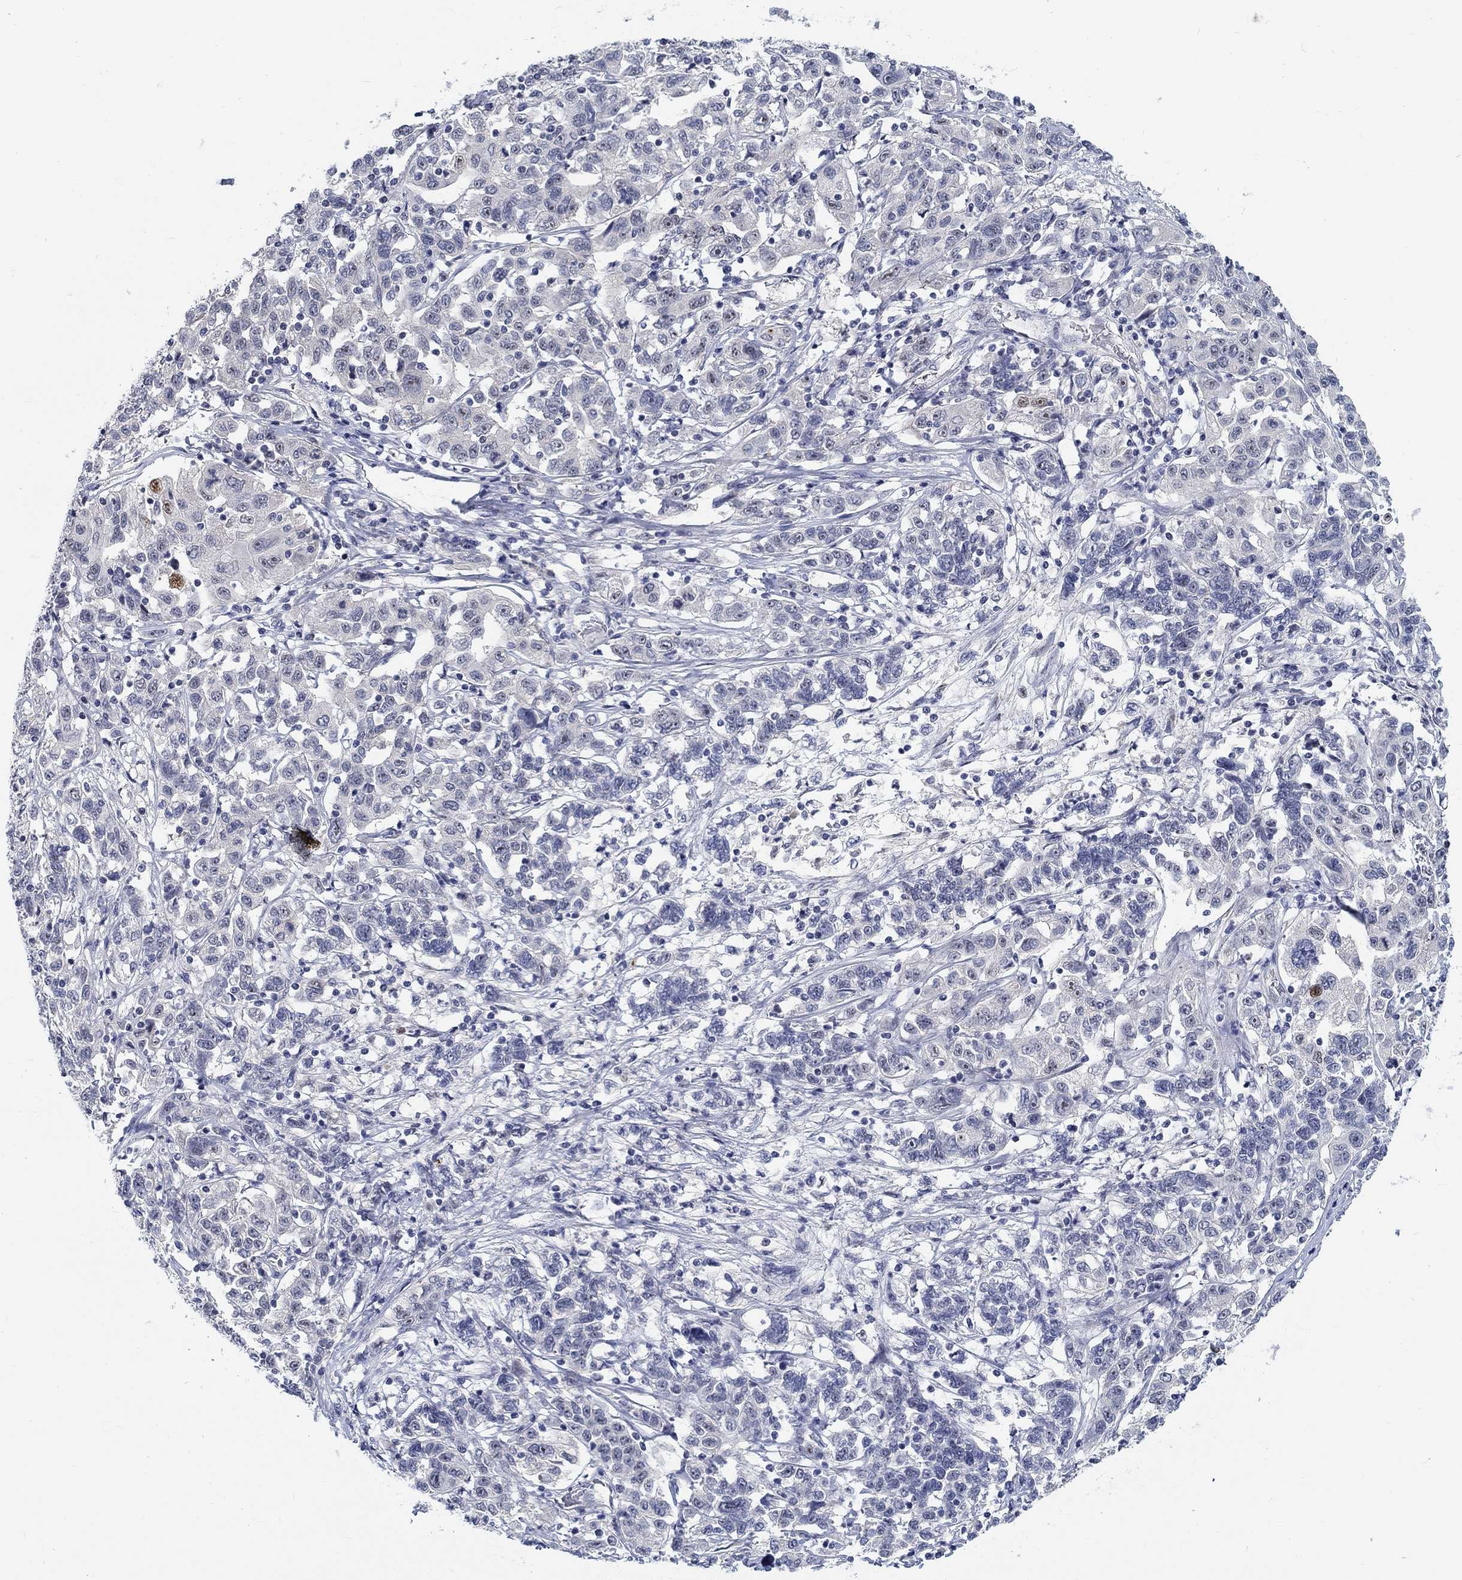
{"staining": {"intensity": "moderate", "quantity": "<25%", "location": "nuclear"}, "tissue": "liver cancer", "cell_type": "Tumor cells", "image_type": "cancer", "snomed": [{"axis": "morphology", "description": "Adenocarcinoma, NOS"}, {"axis": "morphology", "description": "Cholangiocarcinoma"}, {"axis": "topography", "description": "Liver"}], "caption": "IHC image of liver cancer (adenocarcinoma) stained for a protein (brown), which displays low levels of moderate nuclear expression in about <25% of tumor cells.", "gene": "SMIM18", "patient": {"sex": "male", "age": 64}}